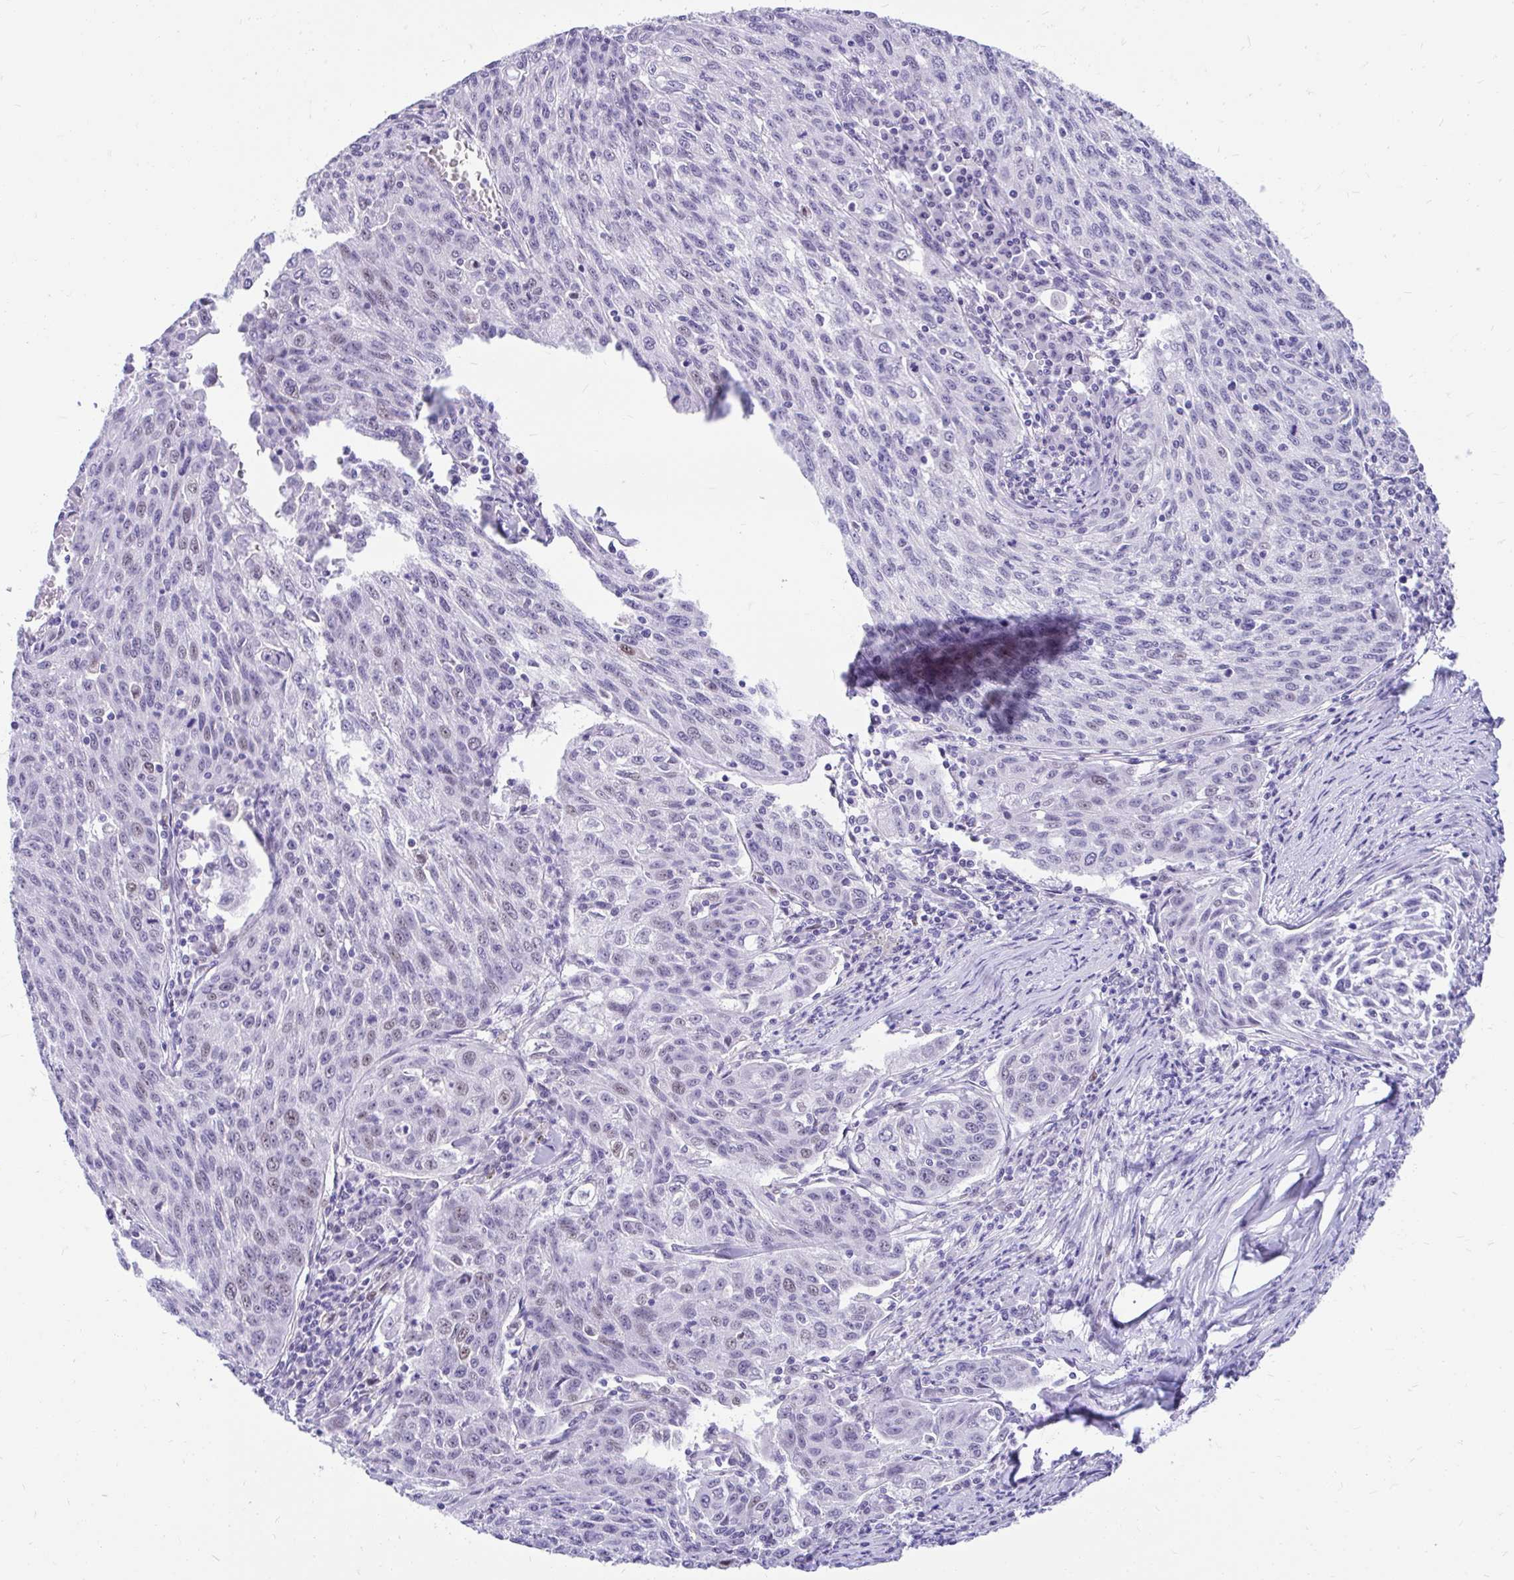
{"staining": {"intensity": "weak", "quantity": "<25%", "location": "nuclear"}, "tissue": "lung cancer", "cell_type": "Tumor cells", "image_type": "cancer", "snomed": [{"axis": "morphology", "description": "Squamous cell carcinoma, NOS"}, {"axis": "morphology", "description": "Squamous cell carcinoma, metastatic, NOS"}, {"axis": "topography", "description": "Bronchus"}, {"axis": "topography", "description": "Lung"}], "caption": "The micrograph demonstrates no staining of tumor cells in lung cancer.", "gene": "GLB1L2", "patient": {"sex": "male", "age": 62}}